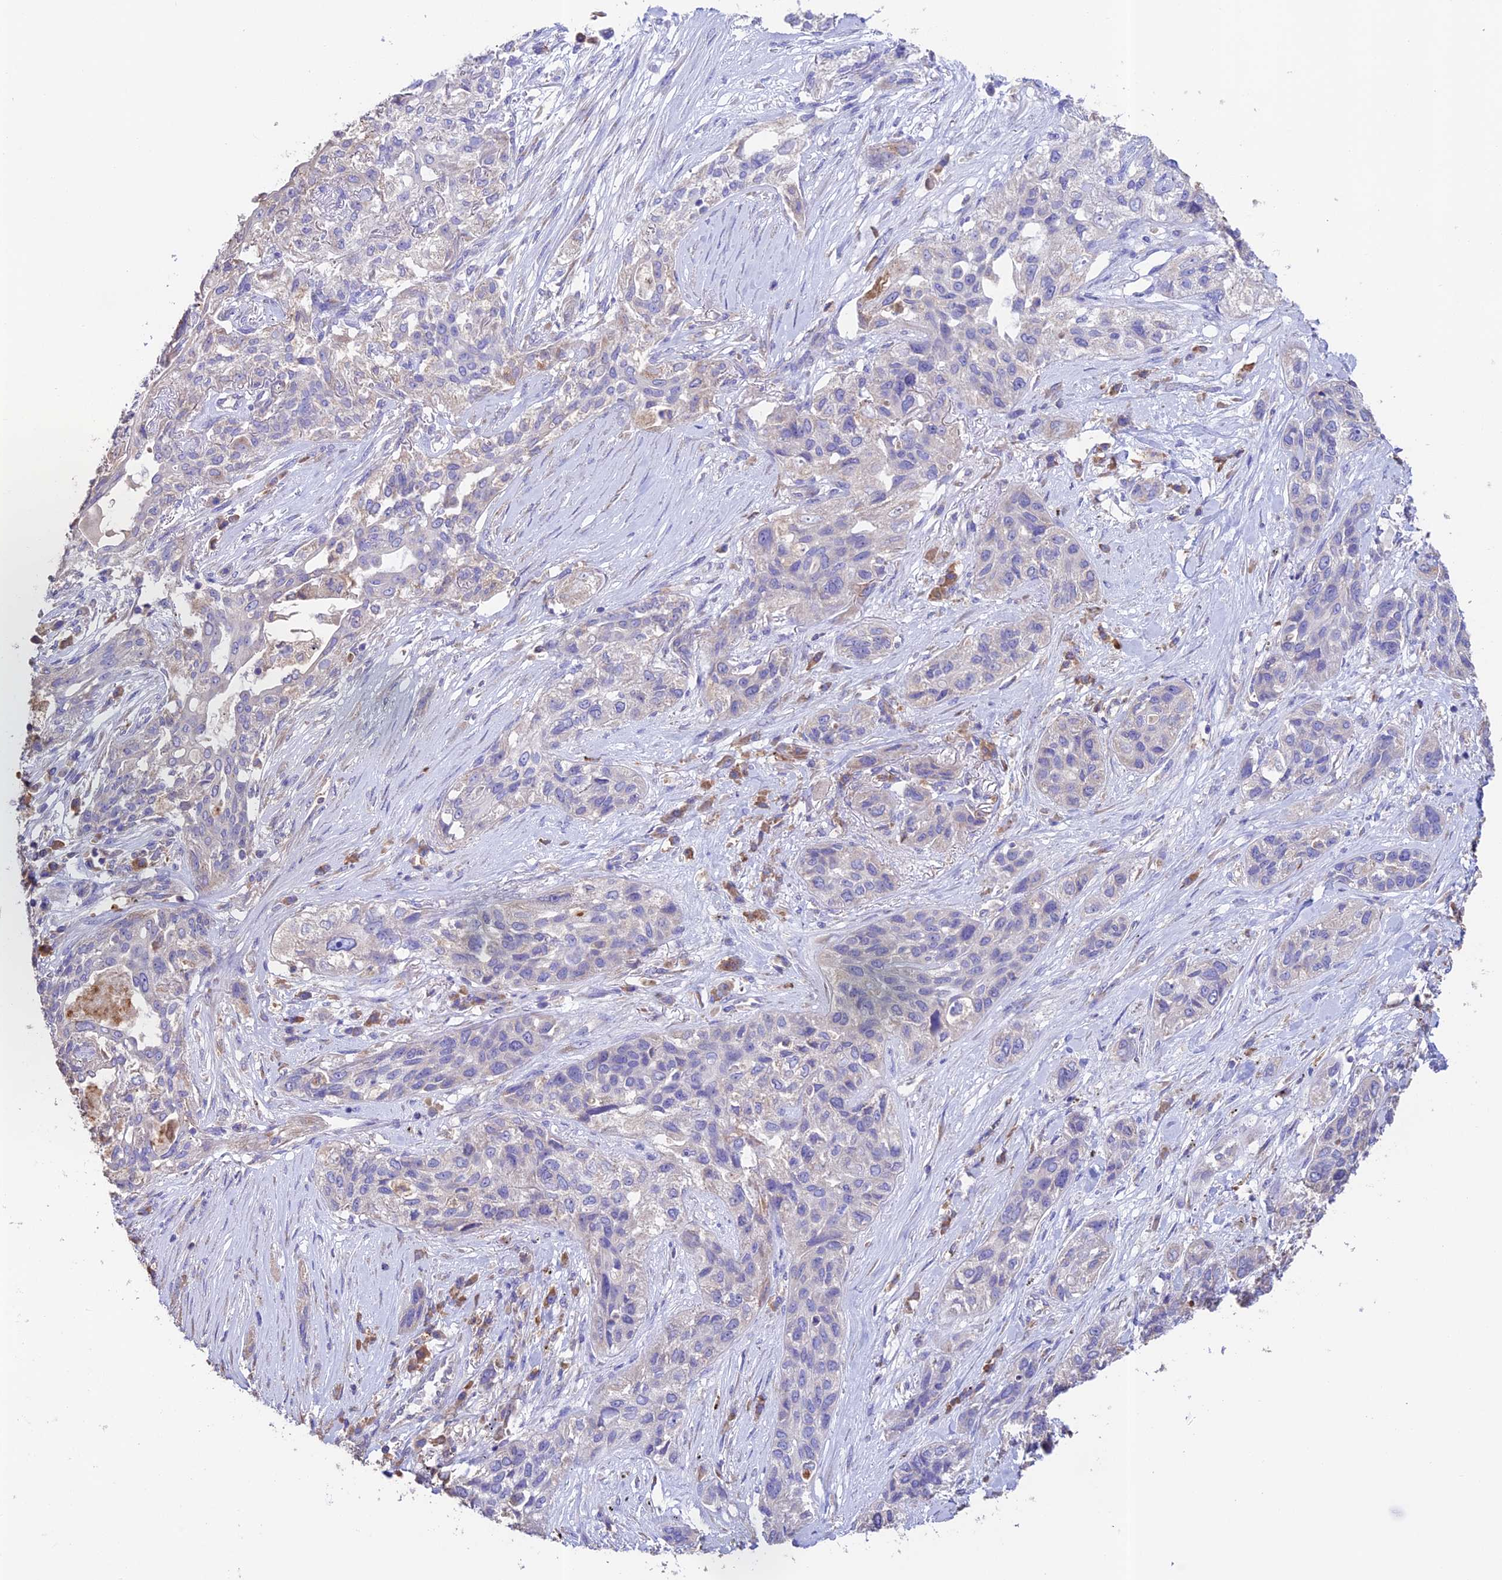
{"staining": {"intensity": "negative", "quantity": "none", "location": "none"}, "tissue": "lung cancer", "cell_type": "Tumor cells", "image_type": "cancer", "snomed": [{"axis": "morphology", "description": "Squamous cell carcinoma, NOS"}, {"axis": "topography", "description": "Lung"}], "caption": "Immunohistochemical staining of human lung squamous cell carcinoma shows no significant expression in tumor cells. Brightfield microscopy of immunohistochemistry stained with DAB (brown) and hematoxylin (blue), captured at high magnification.", "gene": "EMC3", "patient": {"sex": "female", "age": 70}}